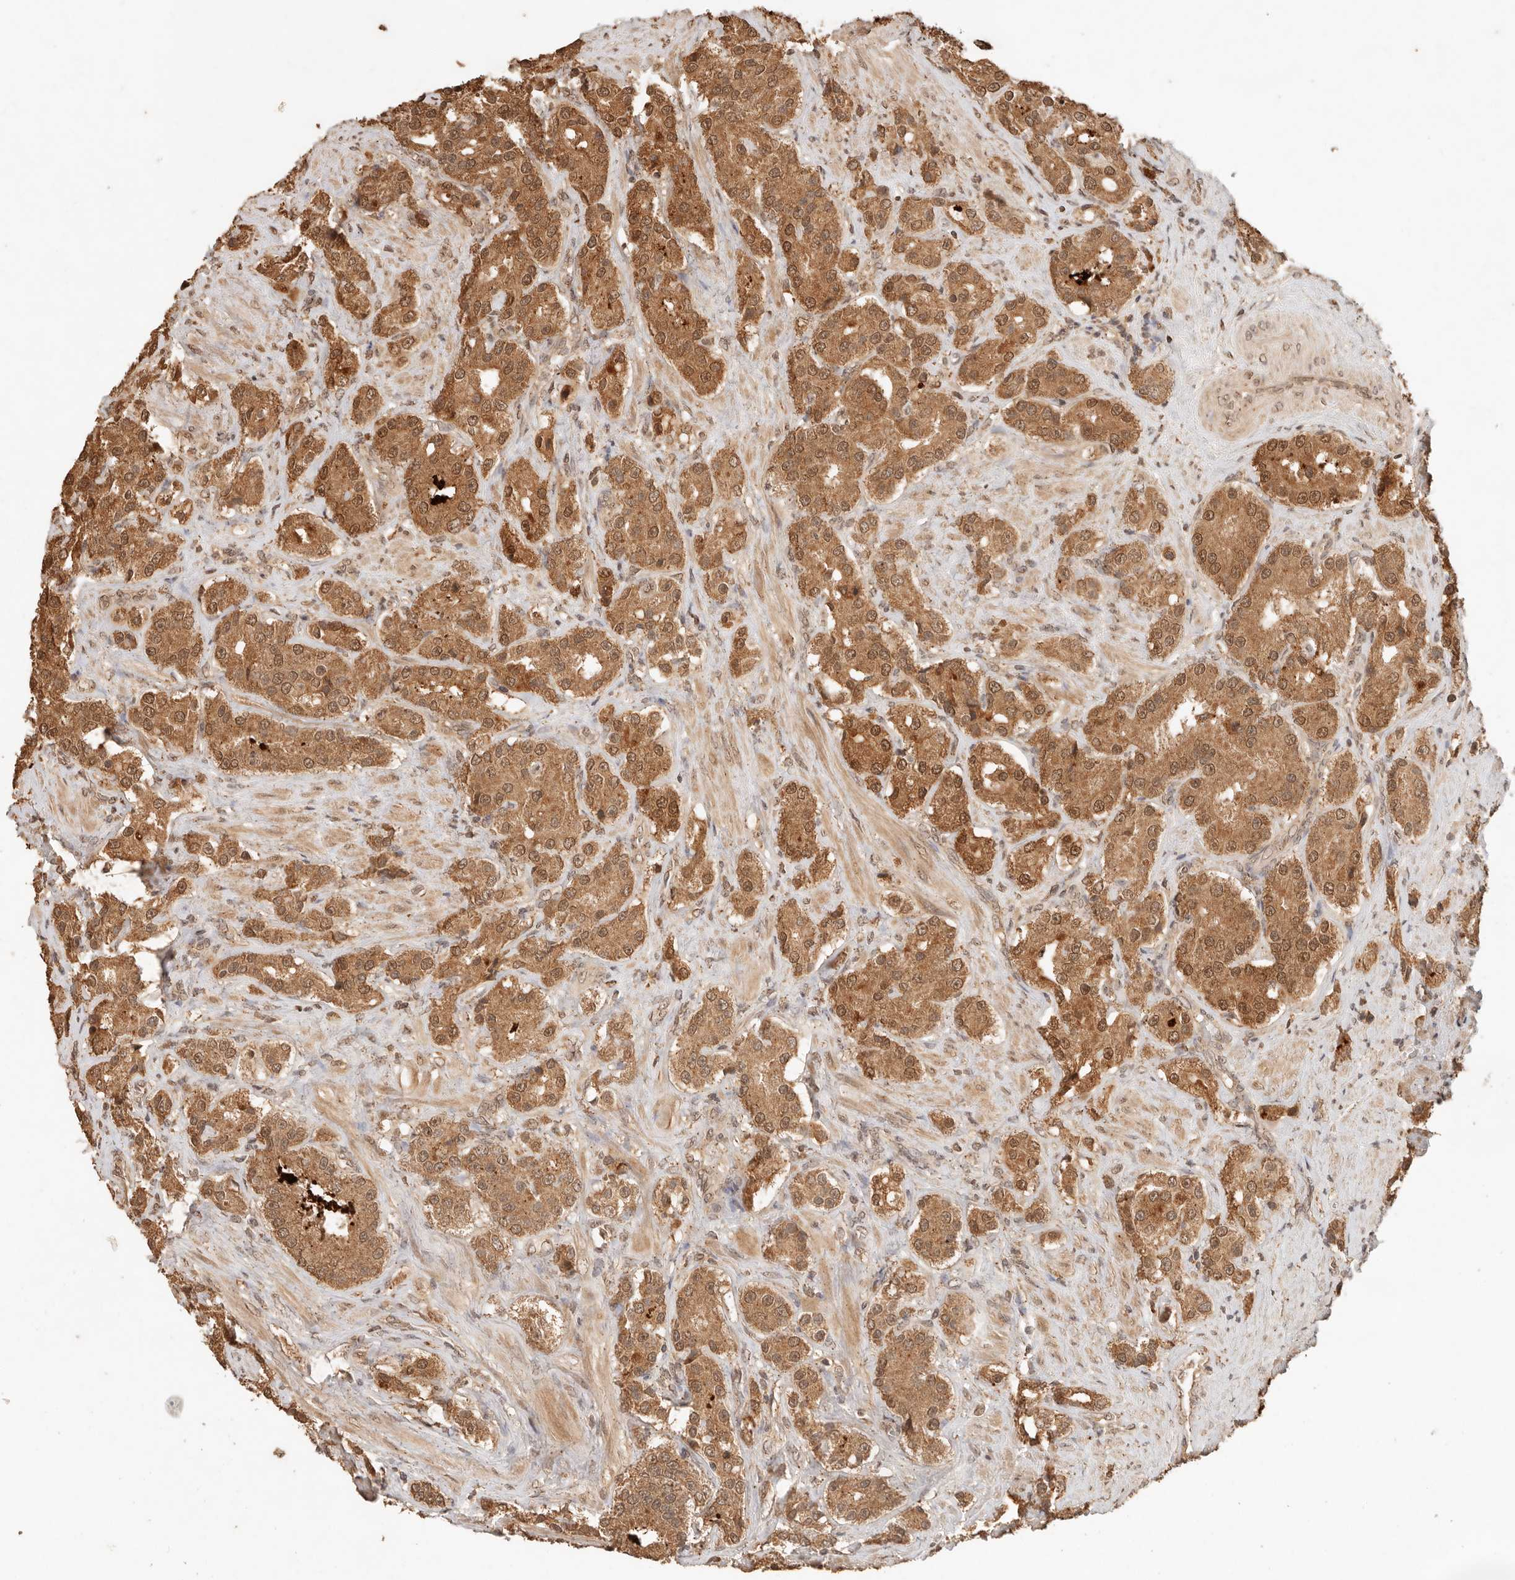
{"staining": {"intensity": "strong", "quantity": ">75%", "location": "cytoplasmic/membranous"}, "tissue": "prostate cancer", "cell_type": "Tumor cells", "image_type": "cancer", "snomed": [{"axis": "morphology", "description": "Adenocarcinoma, High grade"}, {"axis": "topography", "description": "Prostate"}], "caption": "Brown immunohistochemical staining in human prostate high-grade adenocarcinoma exhibits strong cytoplasmic/membranous positivity in about >75% of tumor cells. The staining is performed using DAB (3,3'-diaminobenzidine) brown chromogen to label protein expression. The nuclei are counter-stained blue using hematoxylin.", "gene": "LMO4", "patient": {"sex": "male", "age": 60}}